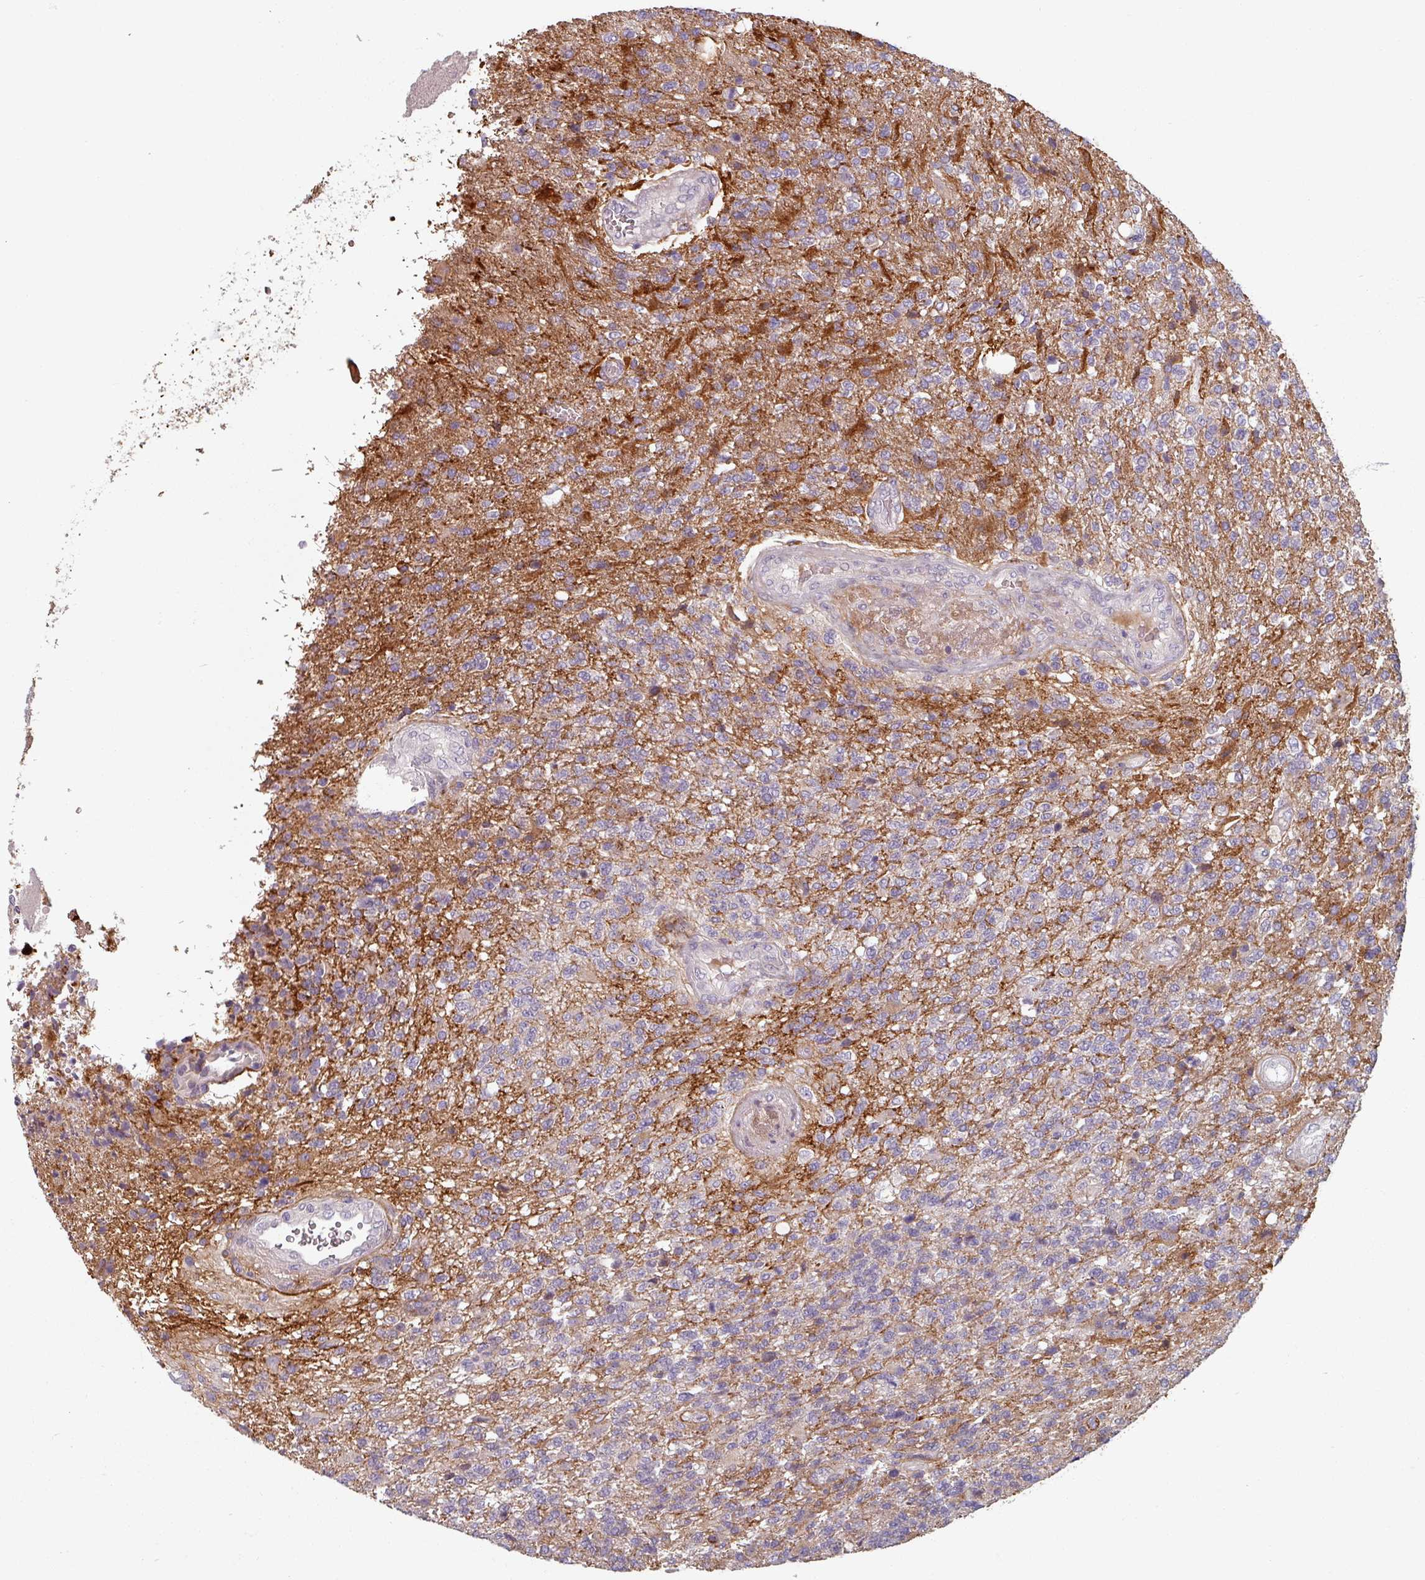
{"staining": {"intensity": "negative", "quantity": "none", "location": "none"}, "tissue": "glioma", "cell_type": "Tumor cells", "image_type": "cancer", "snomed": [{"axis": "morphology", "description": "Glioma, malignant, High grade"}, {"axis": "topography", "description": "Brain"}], "caption": "The IHC image has no significant staining in tumor cells of glioma tissue. (Brightfield microscopy of DAB (3,3'-diaminobenzidine) immunohistochemistry at high magnification).", "gene": "CYB5RL", "patient": {"sex": "male", "age": 56}}